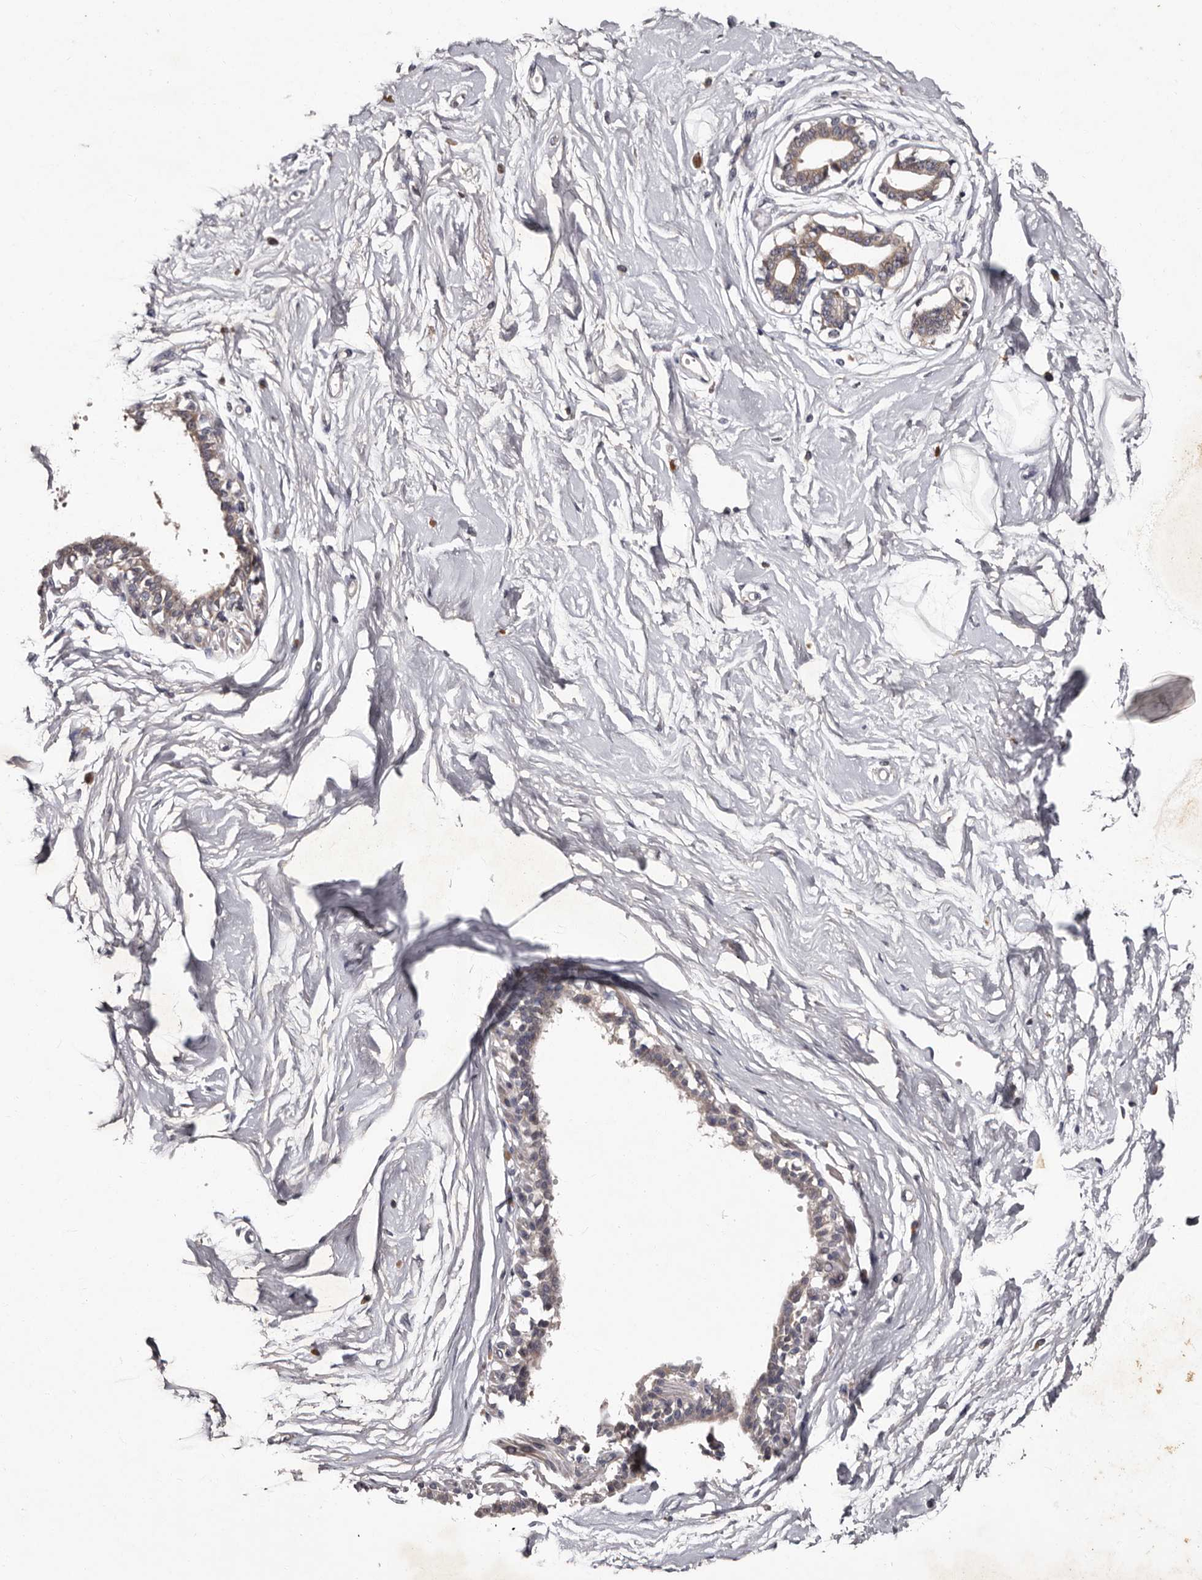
{"staining": {"intensity": "negative", "quantity": "none", "location": "none"}, "tissue": "breast", "cell_type": "Adipocytes", "image_type": "normal", "snomed": [{"axis": "morphology", "description": "Normal tissue, NOS"}, {"axis": "topography", "description": "Breast"}], "caption": "Immunohistochemistry (IHC) photomicrograph of normal breast stained for a protein (brown), which exhibits no staining in adipocytes.", "gene": "DNPH1", "patient": {"sex": "female", "age": 45}}